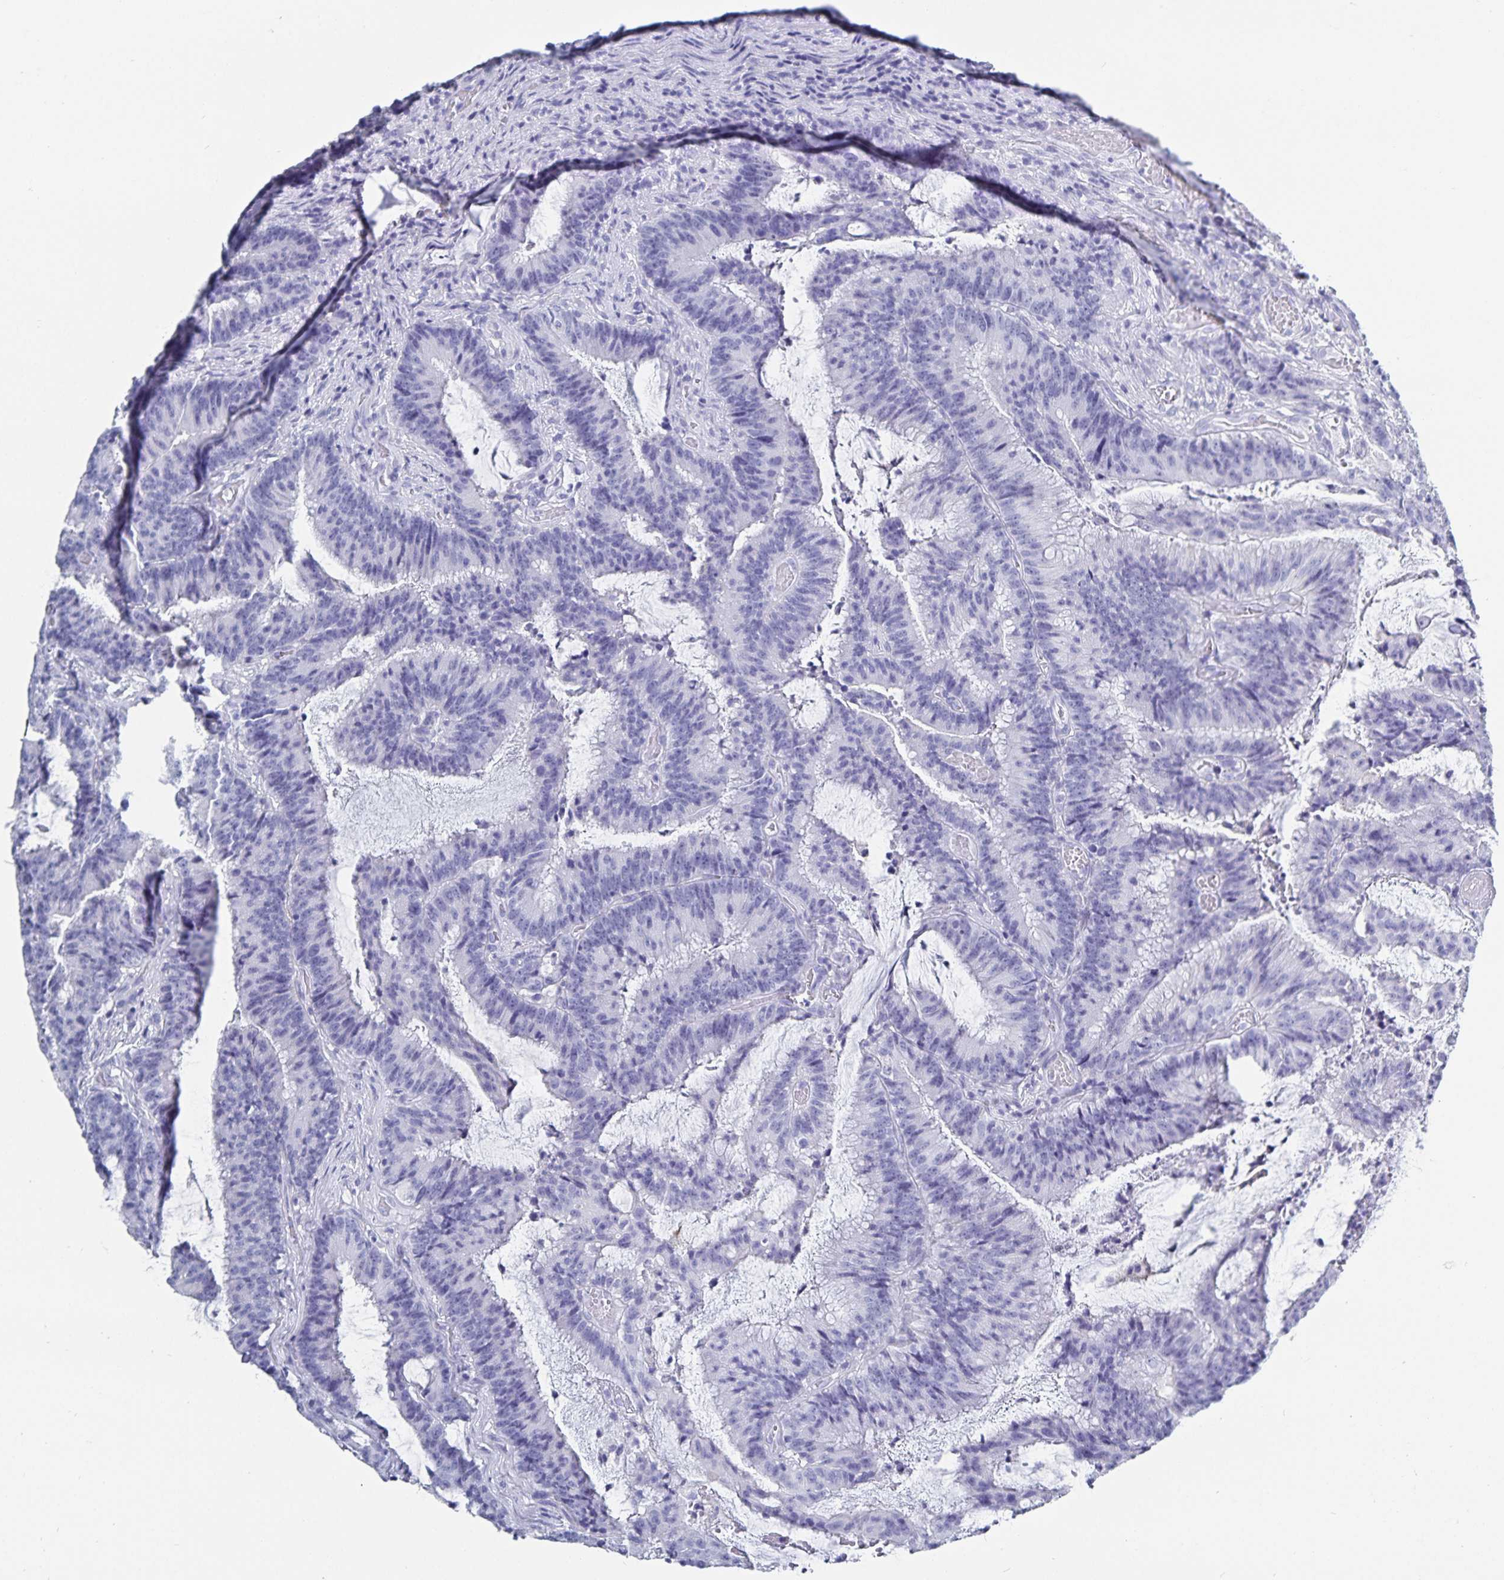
{"staining": {"intensity": "negative", "quantity": "none", "location": "none"}, "tissue": "colorectal cancer", "cell_type": "Tumor cells", "image_type": "cancer", "snomed": [{"axis": "morphology", "description": "Adenocarcinoma, NOS"}, {"axis": "topography", "description": "Colon"}], "caption": "Tumor cells are negative for brown protein staining in colorectal adenocarcinoma.", "gene": "C19orf73", "patient": {"sex": "female", "age": 78}}